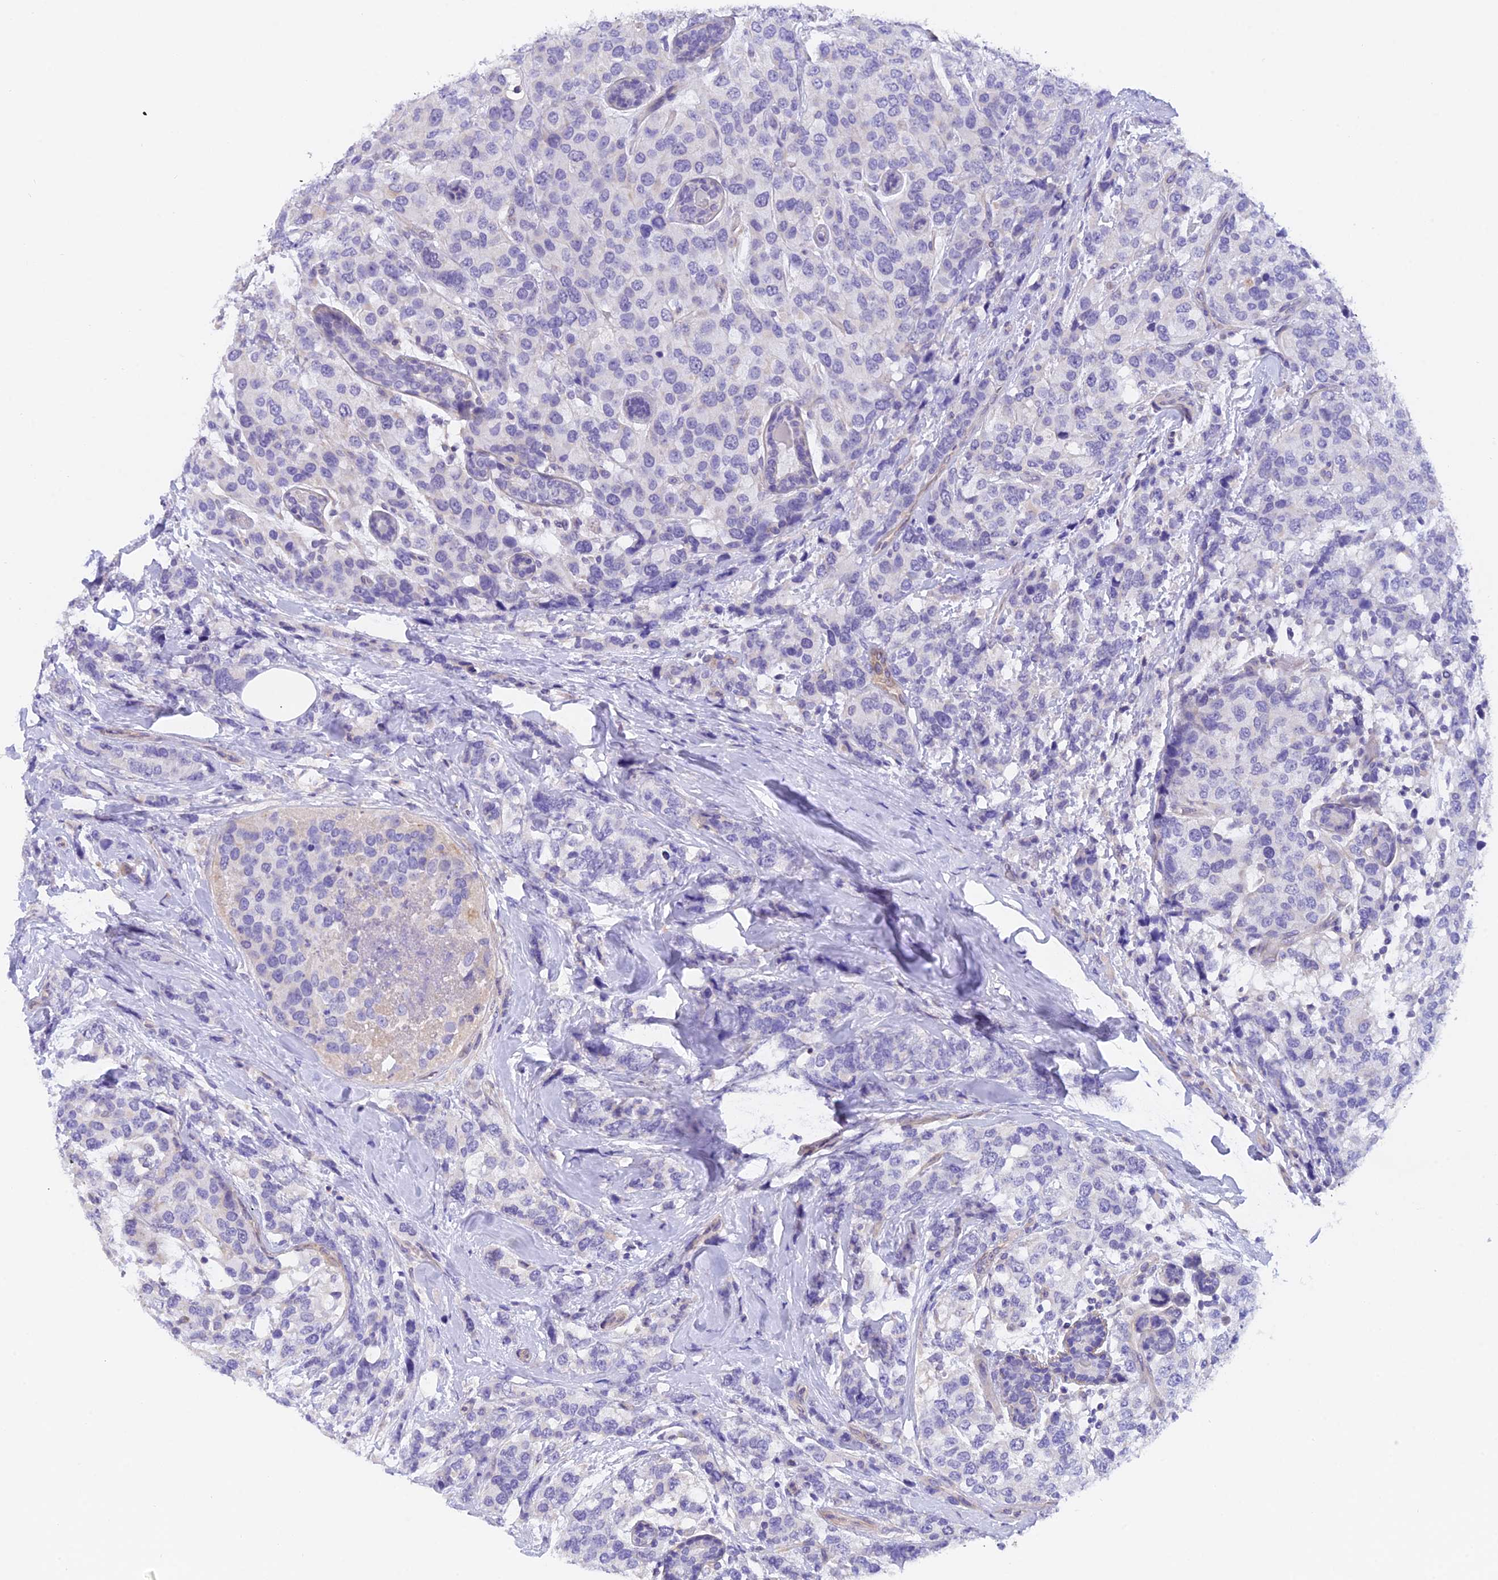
{"staining": {"intensity": "negative", "quantity": "none", "location": "none"}, "tissue": "breast cancer", "cell_type": "Tumor cells", "image_type": "cancer", "snomed": [{"axis": "morphology", "description": "Lobular carcinoma"}, {"axis": "topography", "description": "Breast"}], "caption": "The IHC image has no significant expression in tumor cells of breast cancer tissue.", "gene": "C17orf67", "patient": {"sex": "female", "age": 59}}